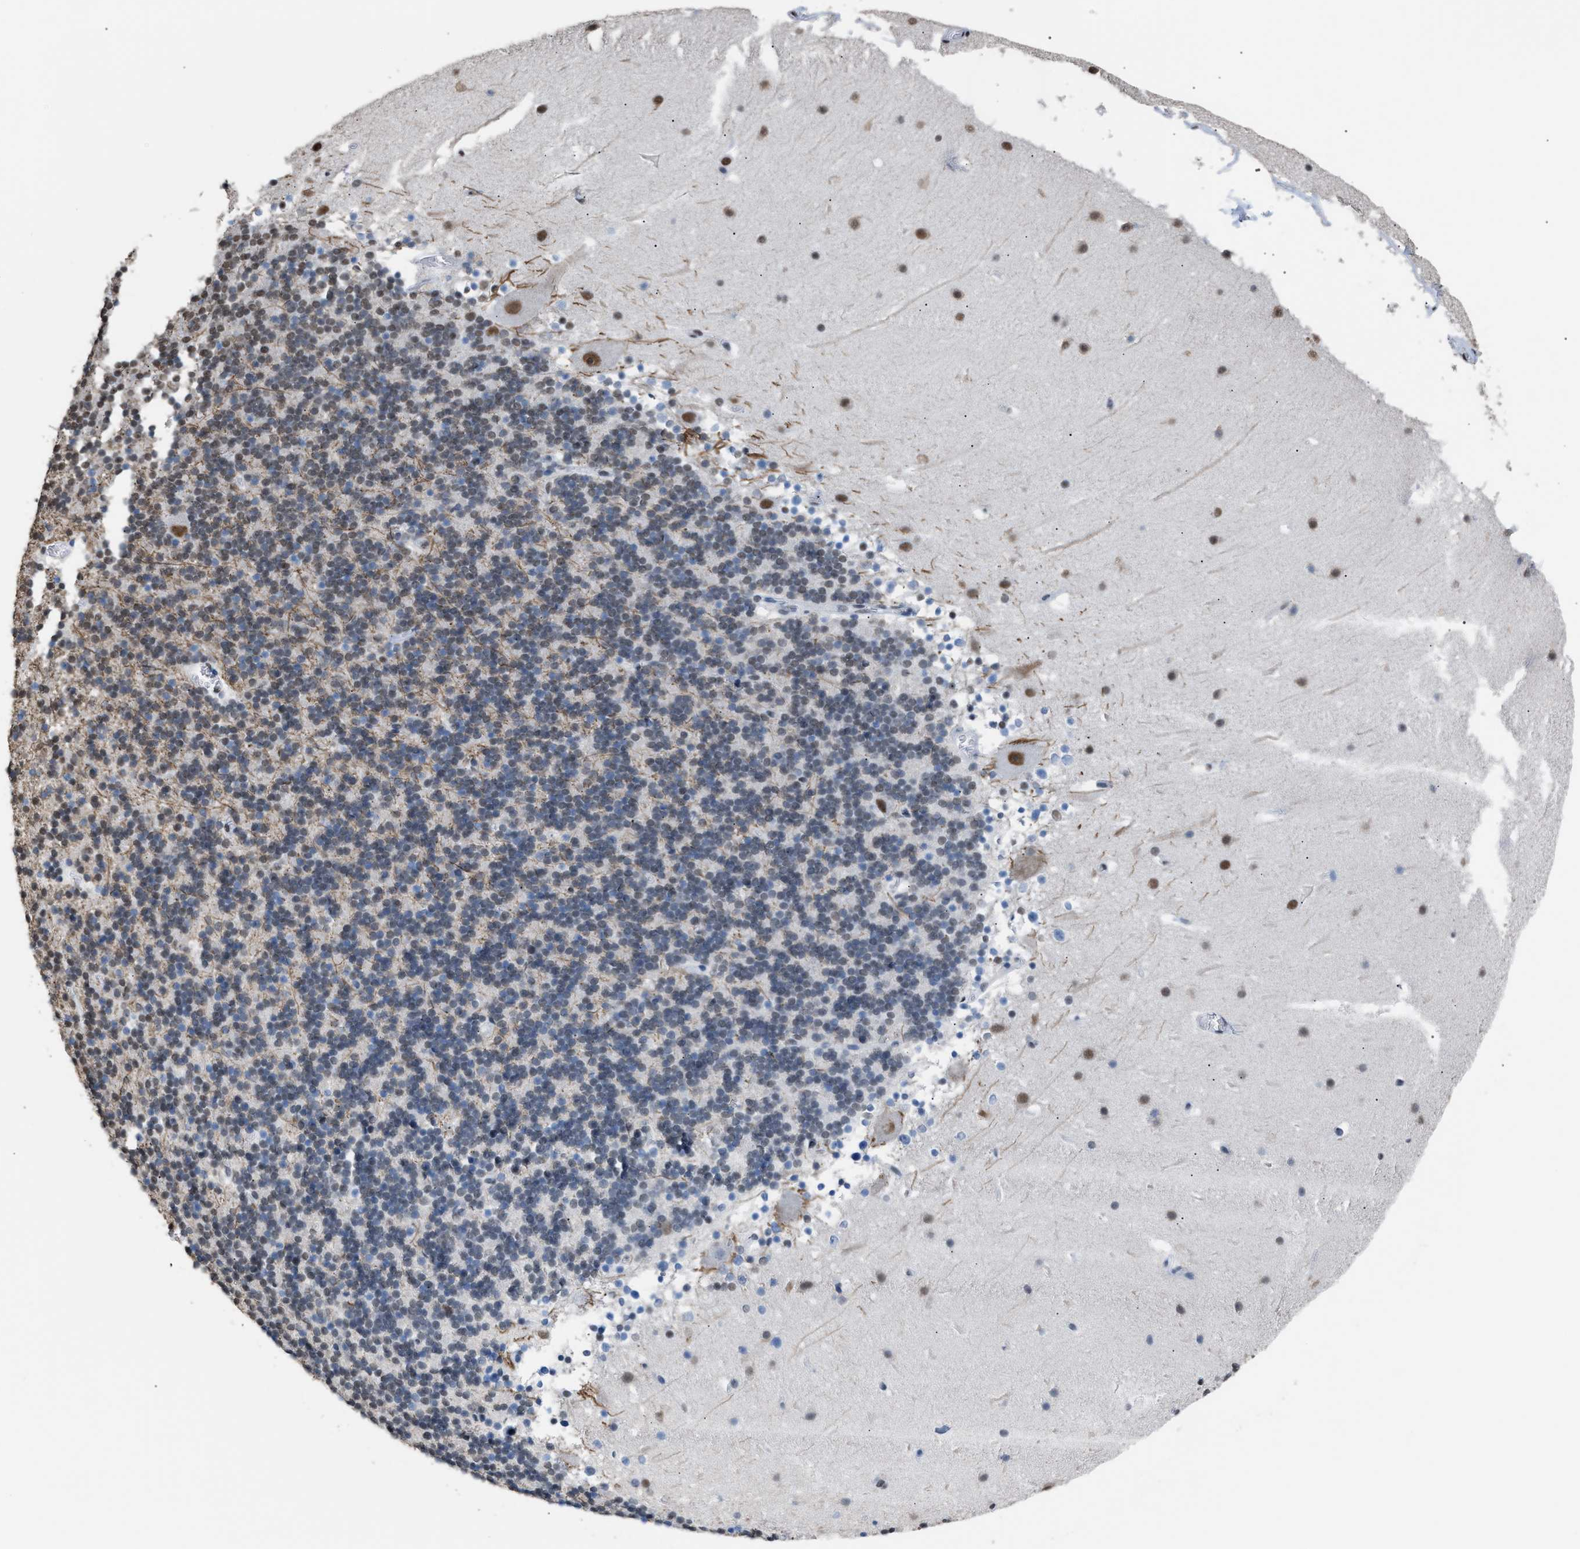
{"staining": {"intensity": "weak", "quantity": "25%-75%", "location": "nuclear"}, "tissue": "cerebellum", "cell_type": "Cells in granular layer", "image_type": "normal", "snomed": [{"axis": "morphology", "description": "Normal tissue, NOS"}, {"axis": "topography", "description": "Cerebellum"}], "caption": "Normal cerebellum was stained to show a protein in brown. There is low levels of weak nuclear positivity in approximately 25%-75% of cells in granular layer.", "gene": "CCAR2", "patient": {"sex": "male", "age": 45}}